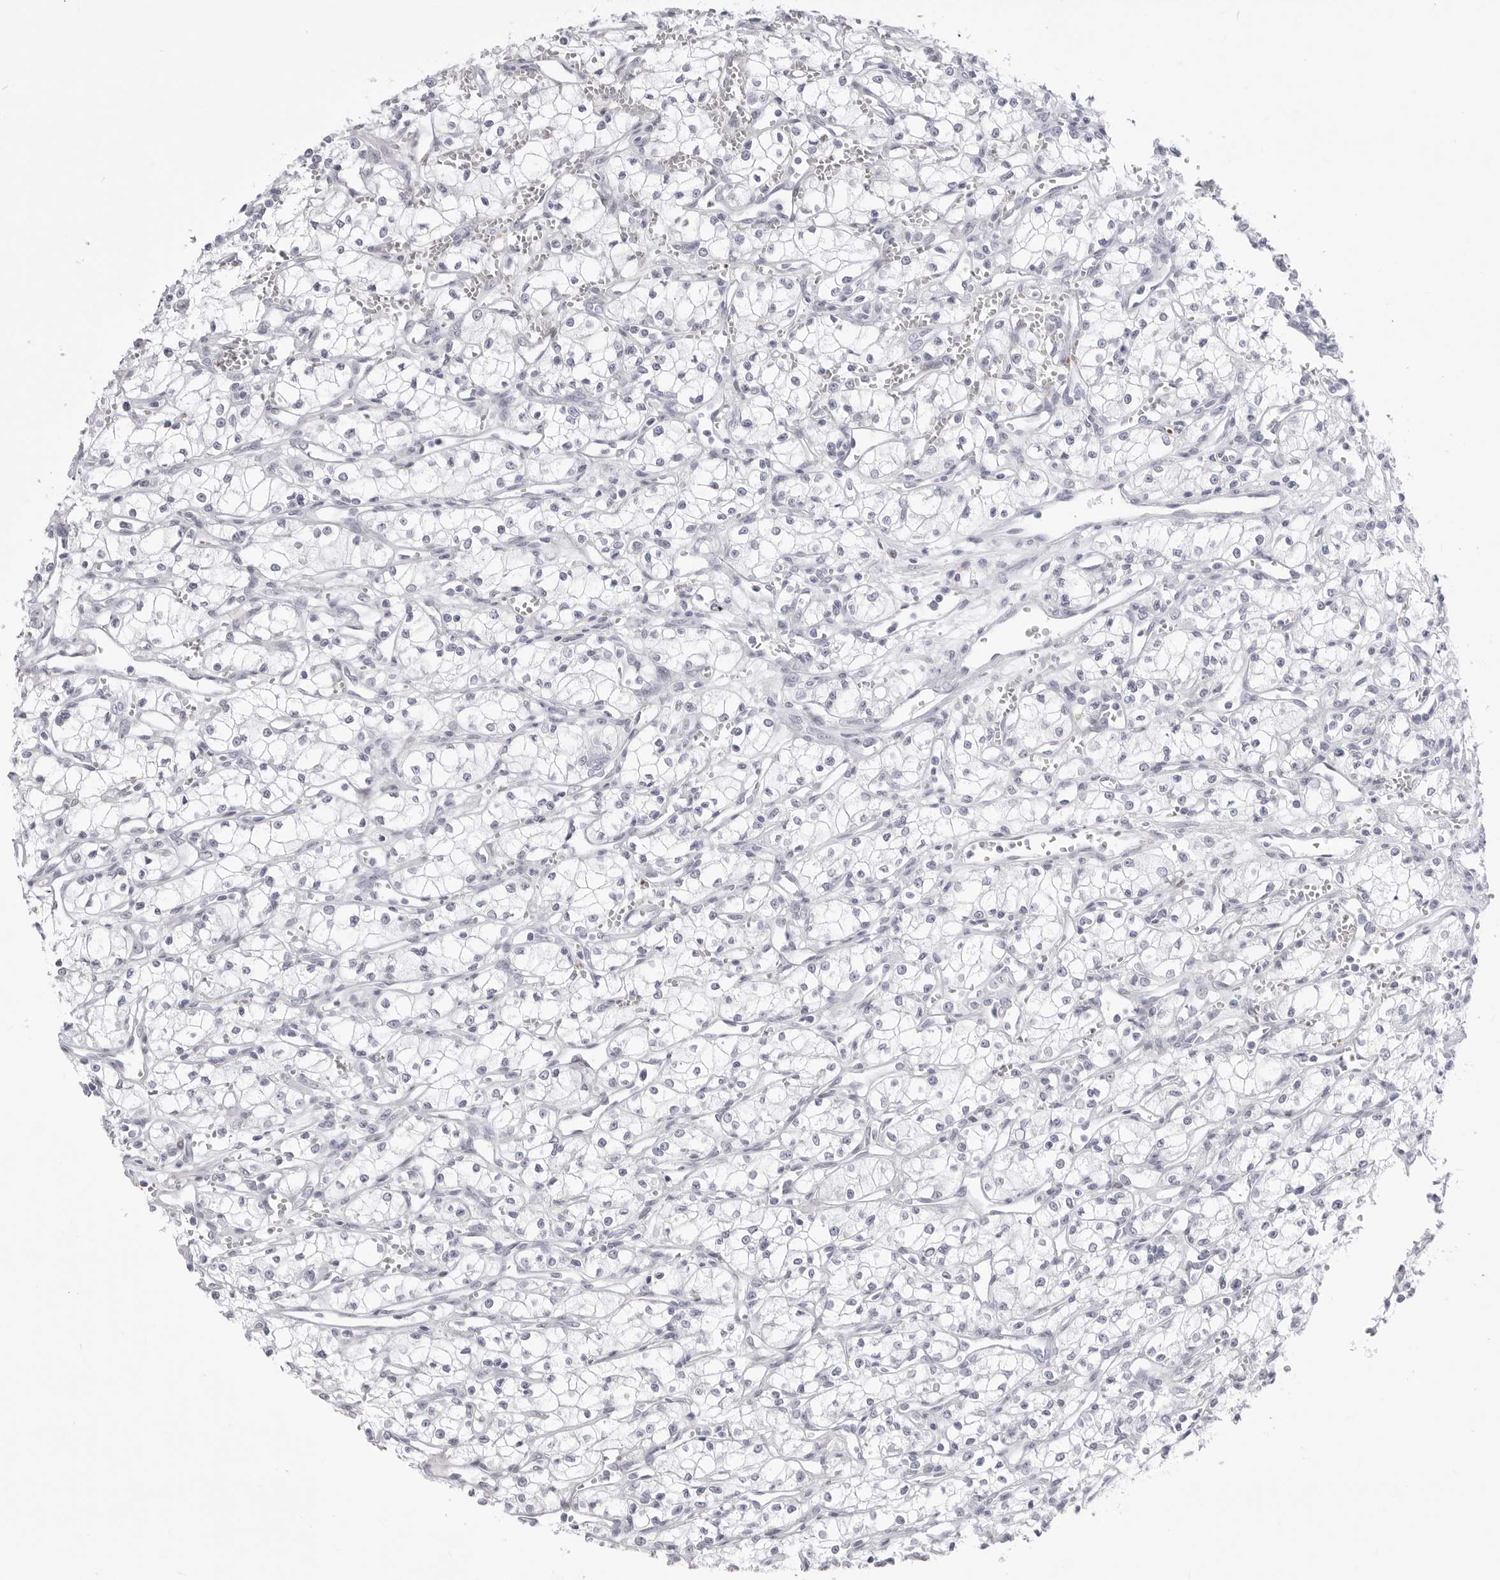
{"staining": {"intensity": "negative", "quantity": "none", "location": "none"}, "tissue": "renal cancer", "cell_type": "Tumor cells", "image_type": "cancer", "snomed": [{"axis": "morphology", "description": "Adenocarcinoma, NOS"}, {"axis": "topography", "description": "Kidney"}], "caption": "An image of human renal cancer (adenocarcinoma) is negative for staining in tumor cells.", "gene": "TSSK1B", "patient": {"sex": "male", "age": 59}}